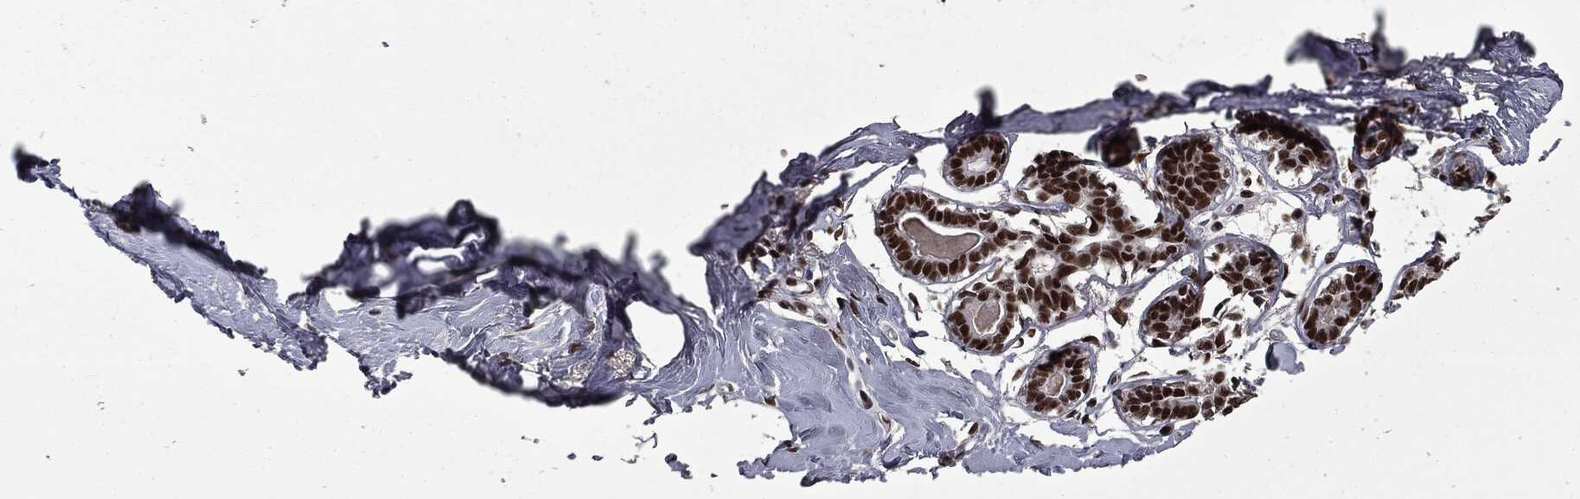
{"staining": {"intensity": "strong", "quantity": ">75%", "location": "nuclear"}, "tissue": "breast", "cell_type": "Glandular cells", "image_type": "normal", "snomed": [{"axis": "morphology", "description": "Normal tissue, NOS"}, {"axis": "morphology", "description": "Lobular carcinoma, in situ"}, {"axis": "topography", "description": "Breast"}], "caption": "Brown immunohistochemical staining in unremarkable breast demonstrates strong nuclear positivity in about >75% of glandular cells.", "gene": "MSH2", "patient": {"sex": "female", "age": 35}}